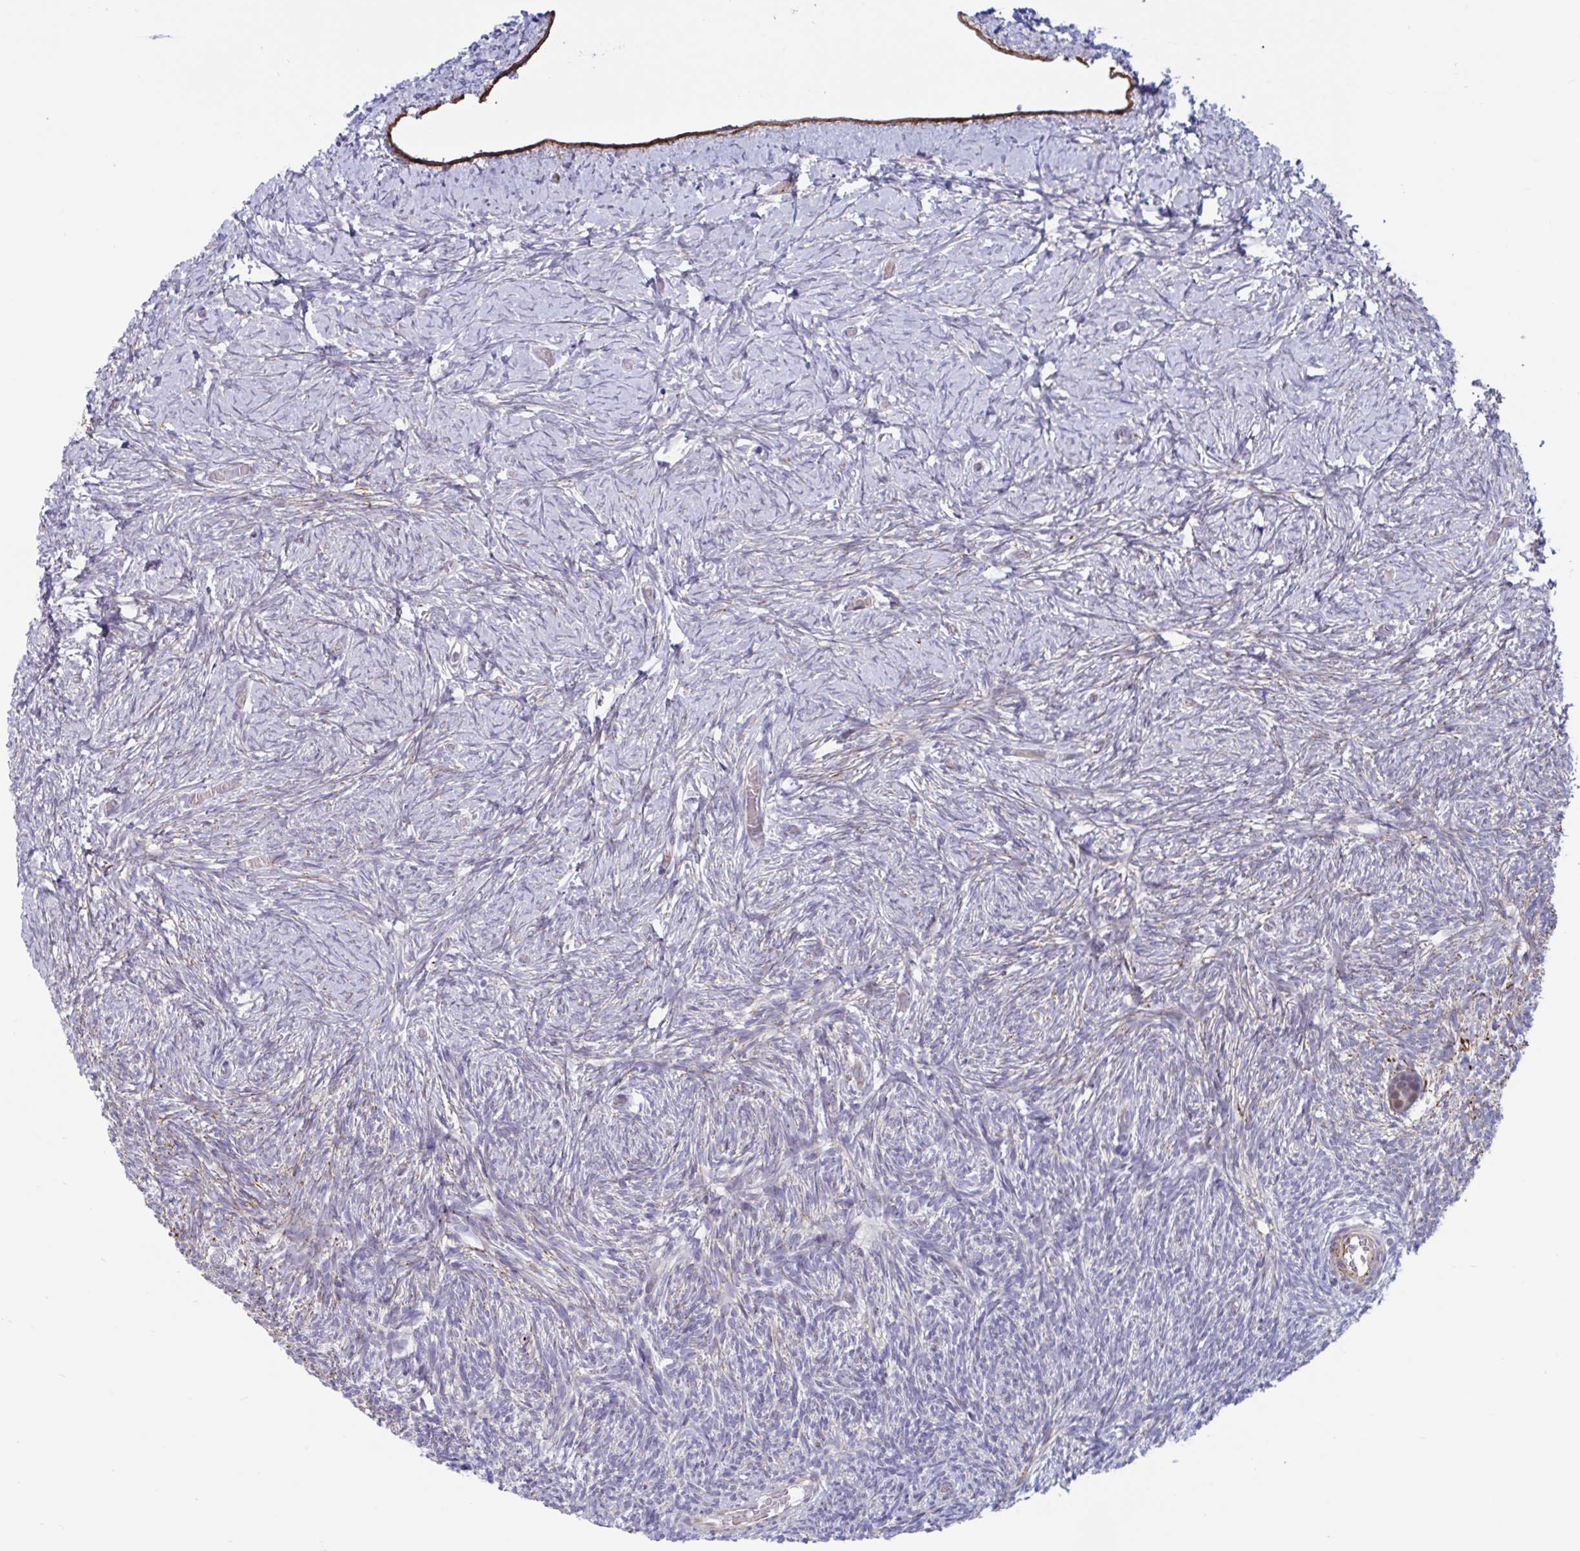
{"staining": {"intensity": "negative", "quantity": "none", "location": "none"}, "tissue": "ovary", "cell_type": "Follicle cells", "image_type": "normal", "snomed": [{"axis": "morphology", "description": "Normal tissue, NOS"}, {"axis": "topography", "description": "Ovary"}], "caption": "Immunohistochemistry micrograph of benign ovary: human ovary stained with DAB (3,3'-diaminobenzidine) displays no significant protein positivity in follicle cells.", "gene": "IL37", "patient": {"sex": "female", "age": 39}}